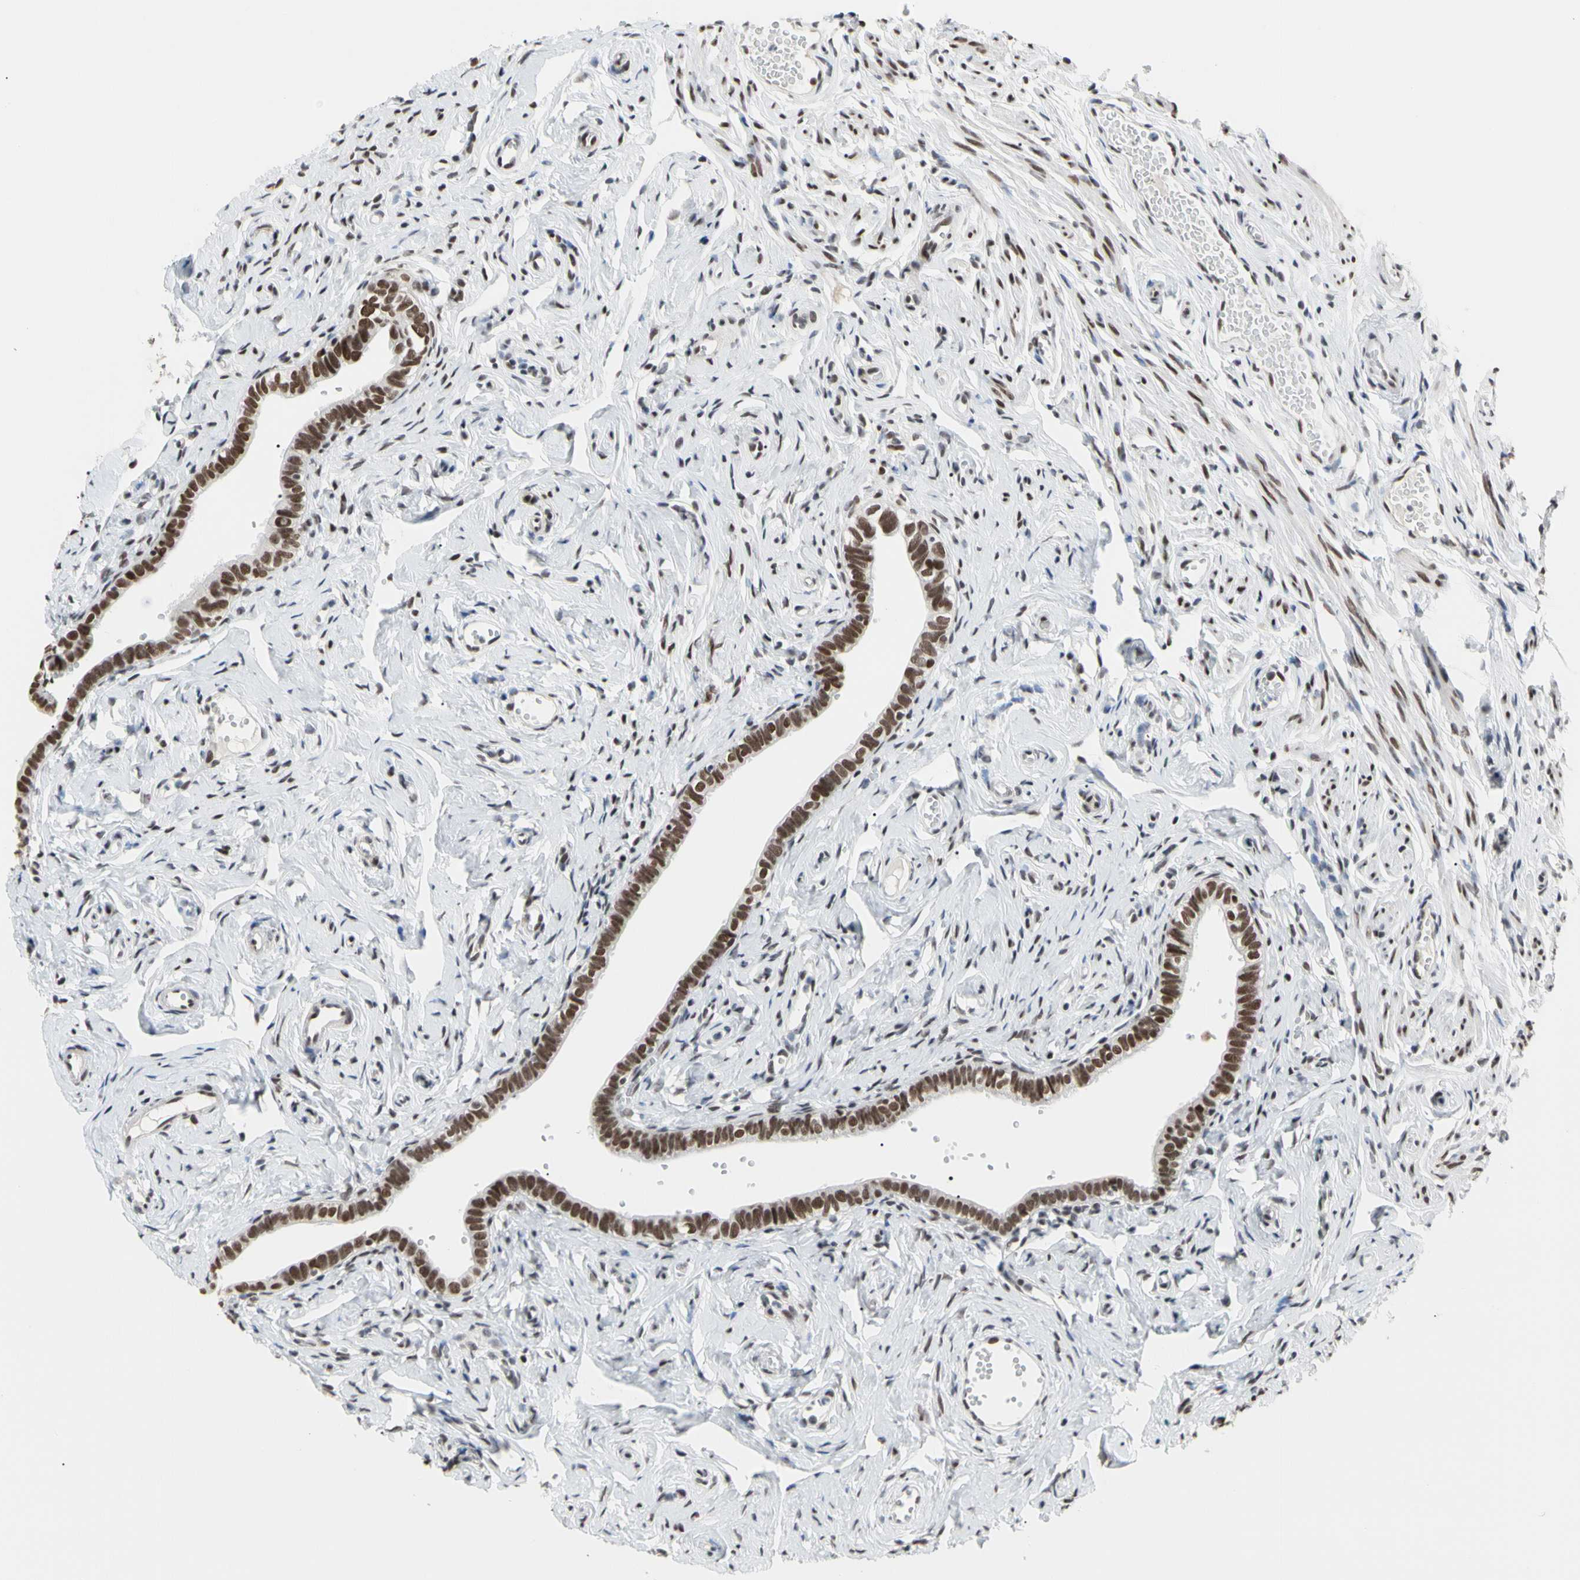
{"staining": {"intensity": "strong", "quantity": ">75%", "location": "nuclear"}, "tissue": "fallopian tube", "cell_type": "Glandular cells", "image_type": "normal", "snomed": [{"axis": "morphology", "description": "Normal tissue, NOS"}, {"axis": "topography", "description": "Fallopian tube"}], "caption": "An immunohistochemistry (IHC) histopathology image of unremarkable tissue is shown. Protein staining in brown highlights strong nuclear positivity in fallopian tube within glandular cells.", "gene": "FAM98B", "patient": {"sex": "female", "age": 71}}